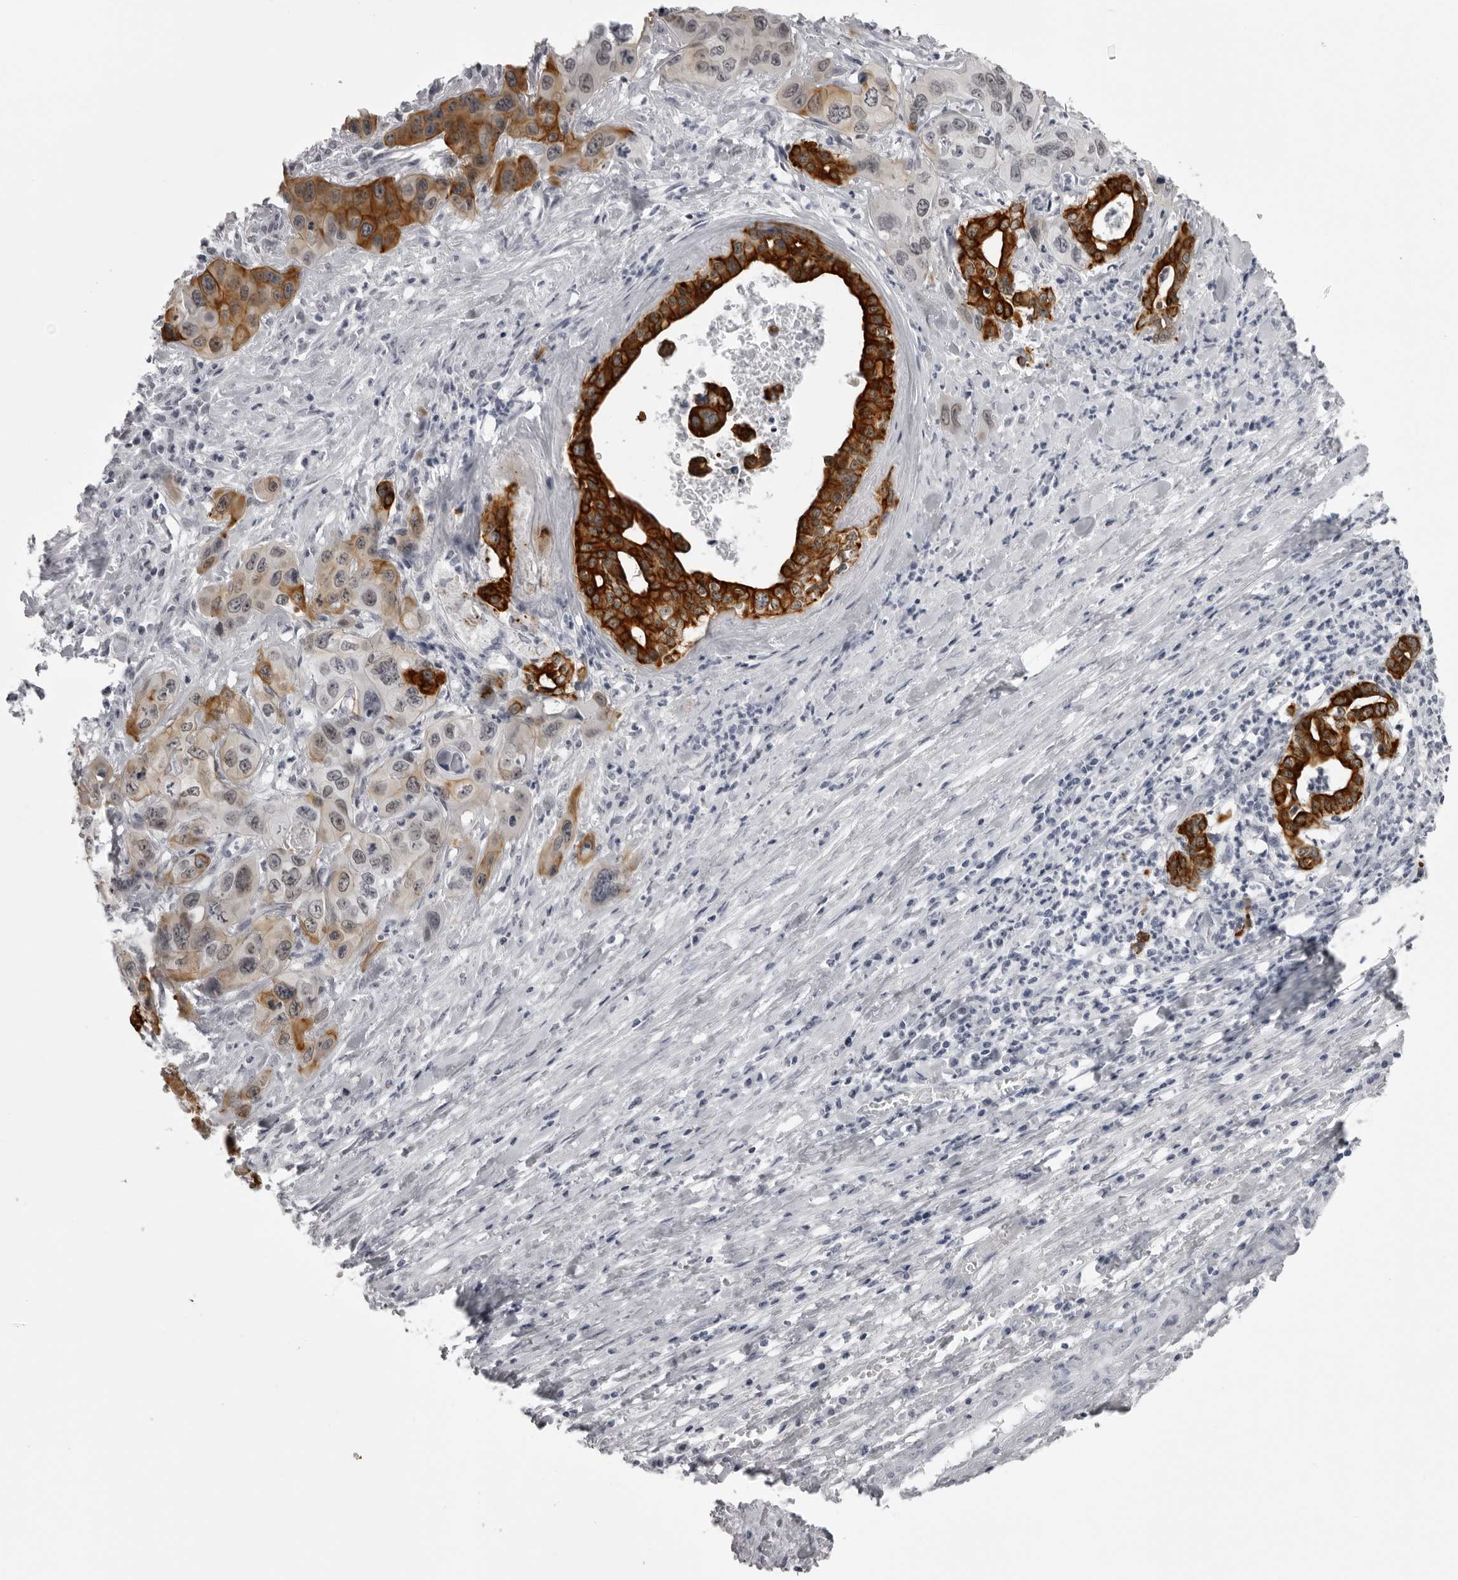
{"staining": {"intensity": "strong", "quantity": ">75%", "location": "cytoplasmic/membranous"}, "tissue": "liver cancer", "cell_type": "Tumor cells", "image_type": "cancer", "snomed": [{"axis": "morphology", "description": "Cholangiocarcinoma"}, {"axis": "topography", "description": "Liver"}], "caption": "IHC (DAB (3,3'-diaminobenzidine)) staining of human liver cancer exhibits strong cytoplasmic/membranous protein expression in about >75% of tumor cells.", "gene": "UROD", "patient": {"sex": "female", "age": 61}}